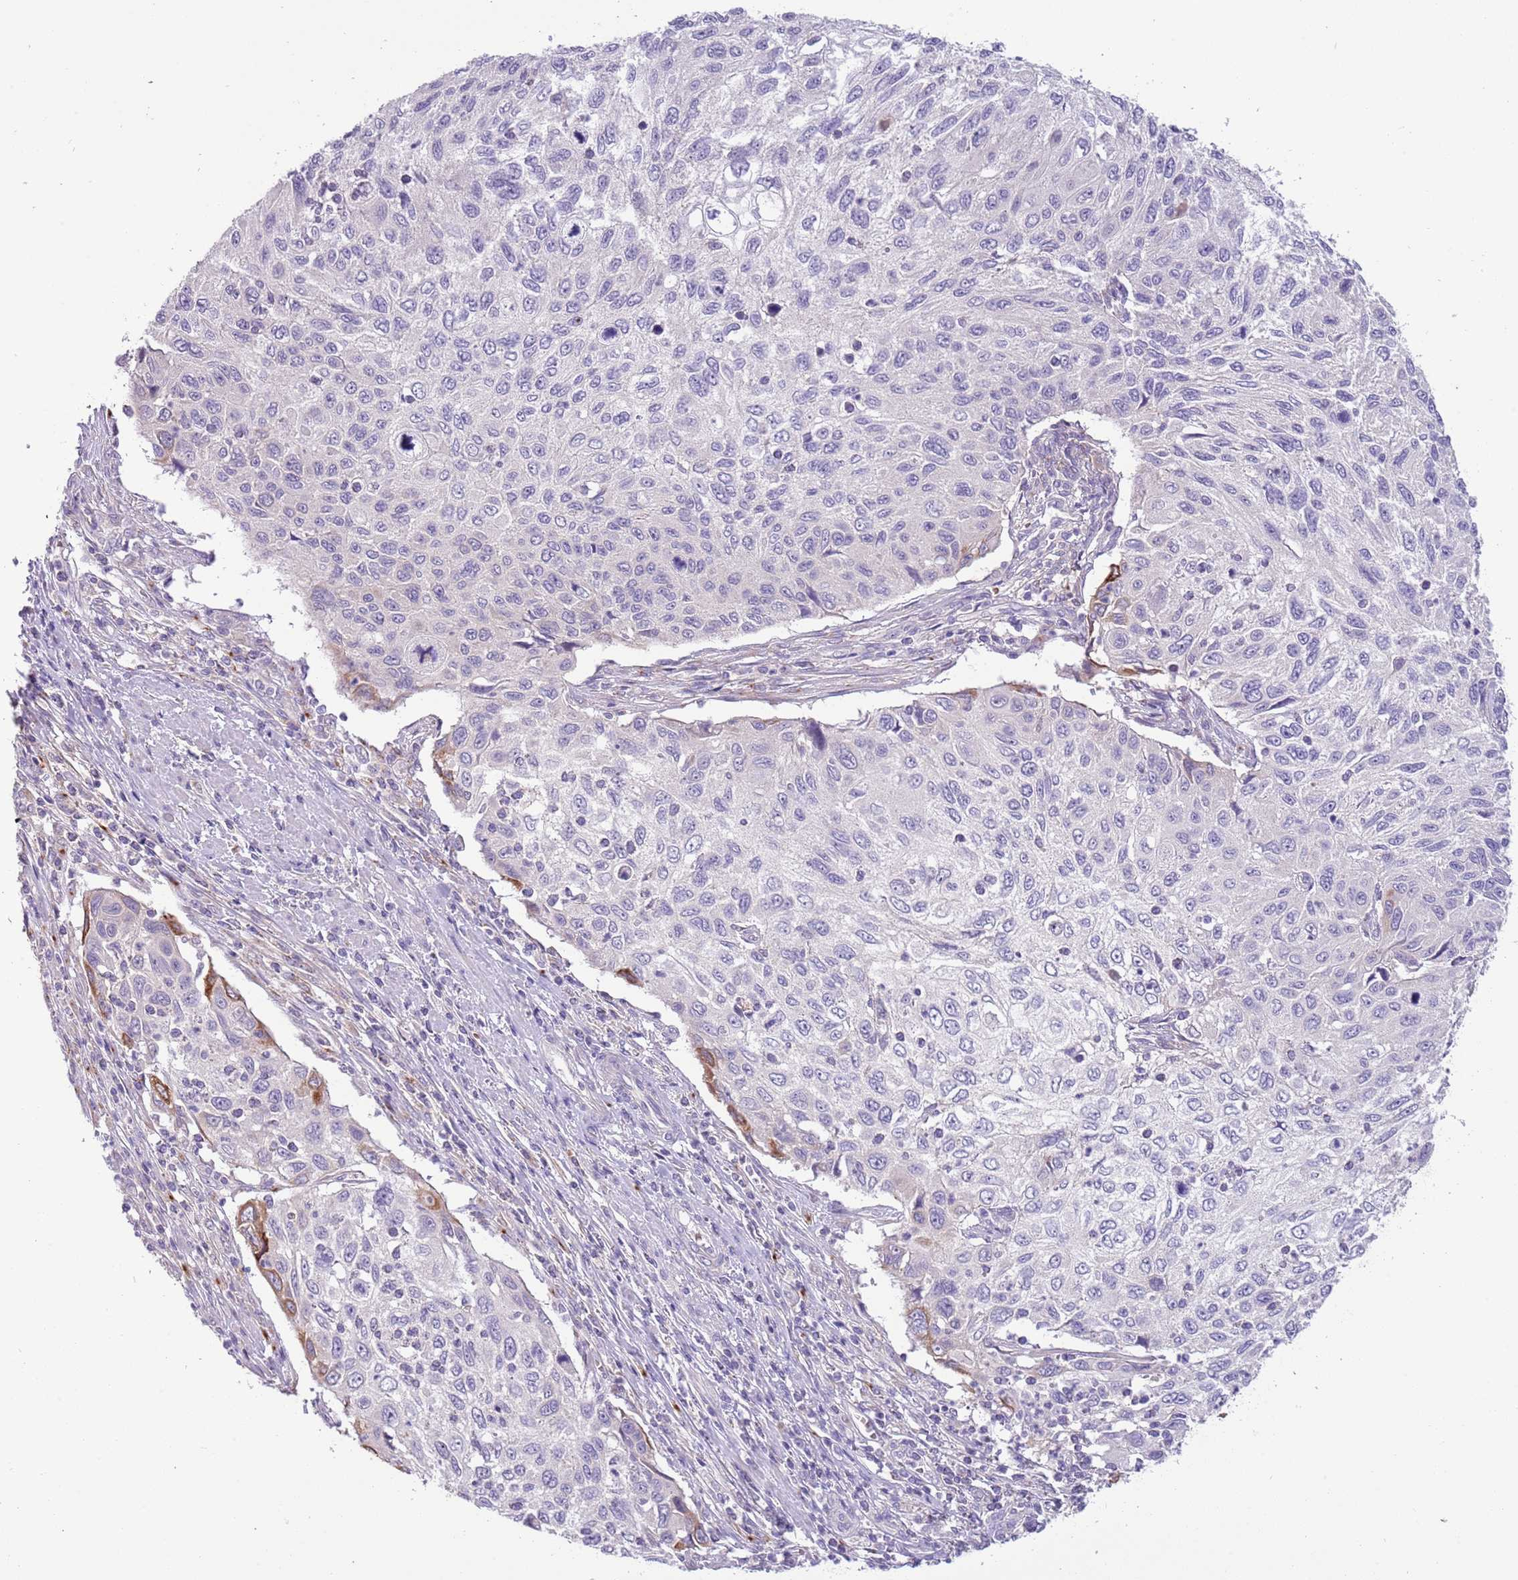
{"staining": {"intensity": "negative", "quantity": "none", "location": "none"}, "tissue": "cervical cancer", "cell_type": "Tumor cells", "image_type": "cancer", "snomed": [{"axis": "morphology", "description": "Squamous cell carcinoma, NOS"}, {"axis": "topography", "description": "Cervix"}], "caption": "Tumor cells show no significant staining in cervical cancer.", "gene": "CFAP73", "patient": {"sex": "female", "age": 70}}